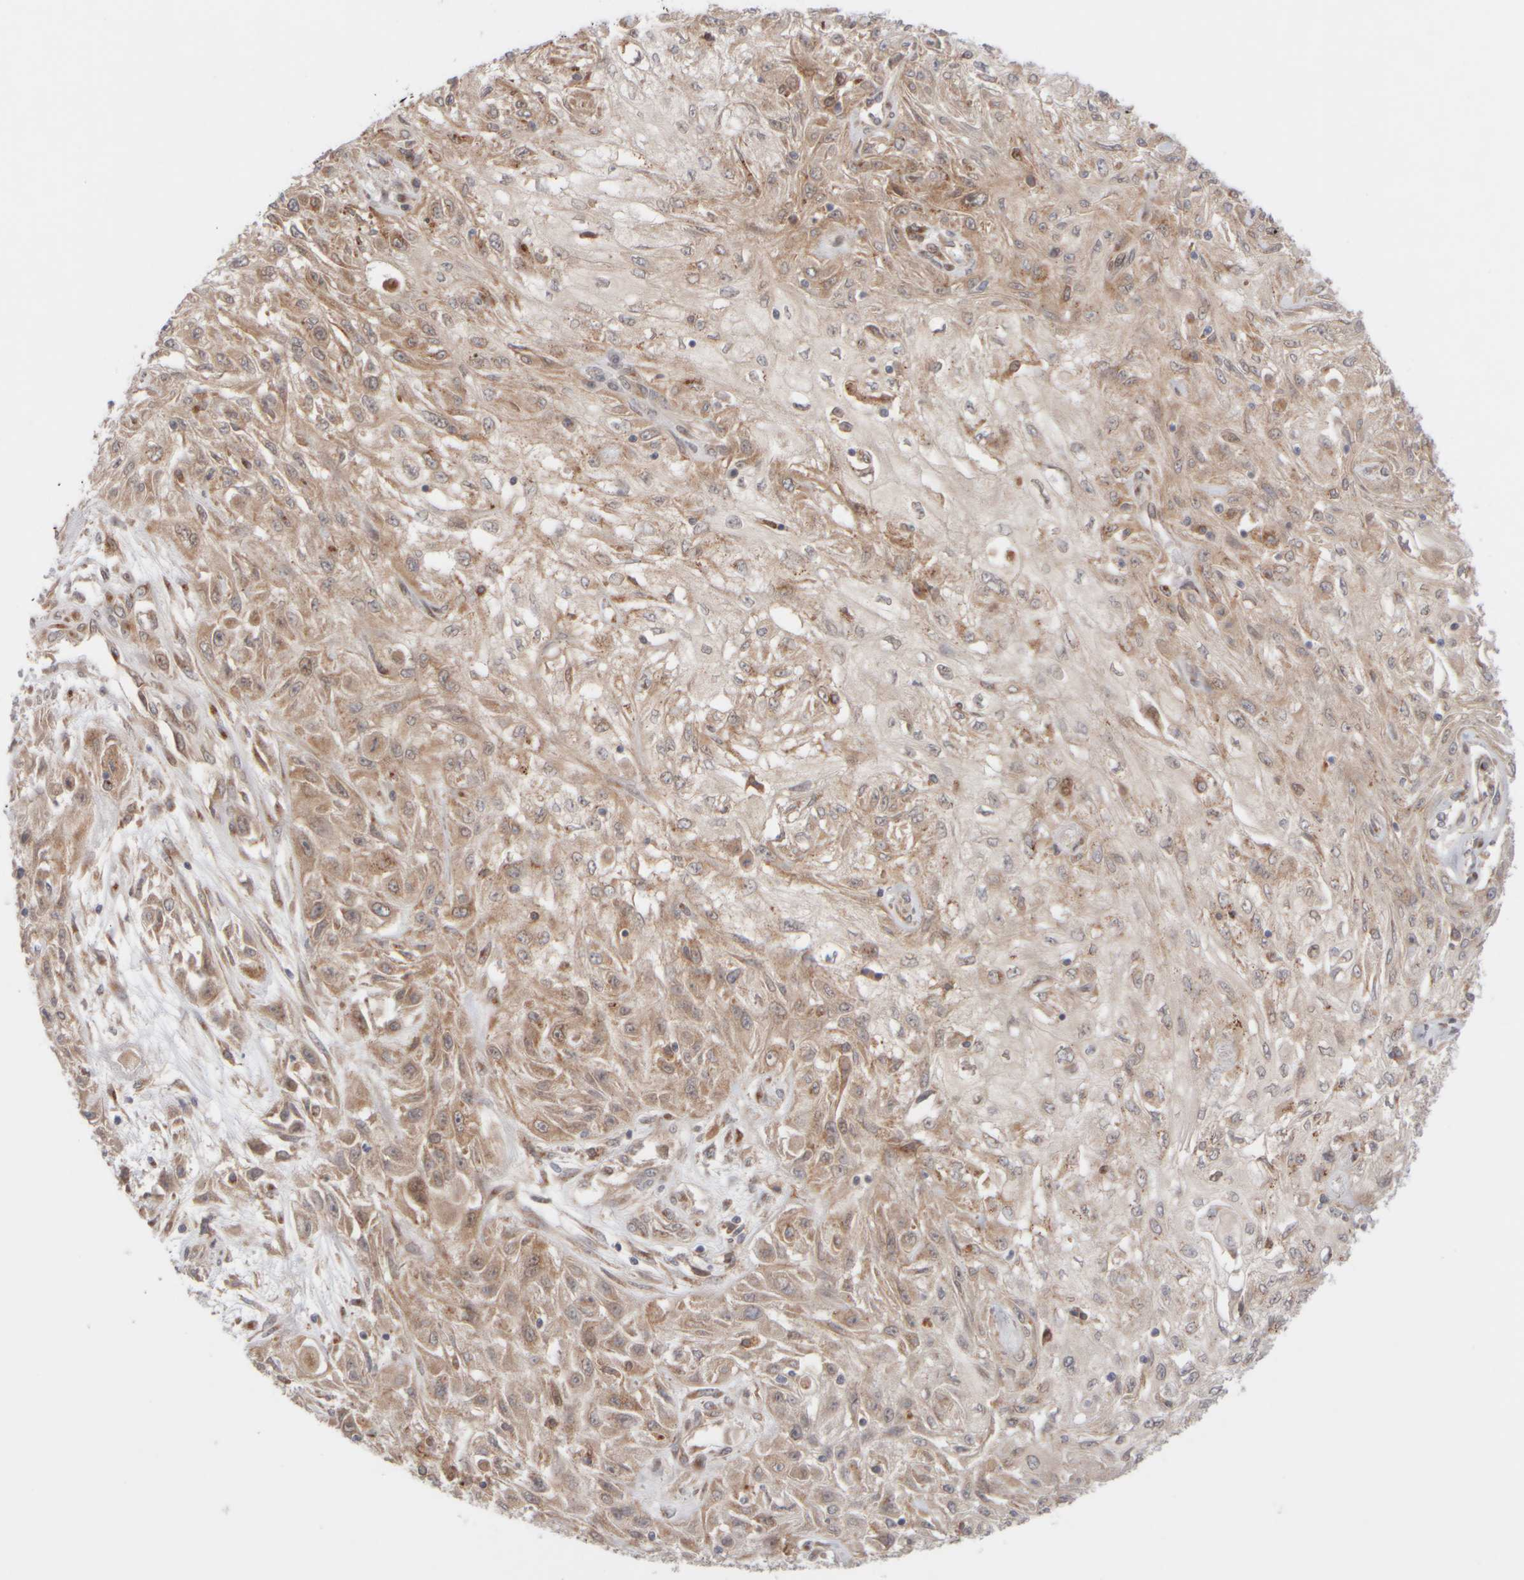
{"staining": {"intensity": "weak", "quantity": ">75%", "location": "cytoplasmic/membranous"}, "tissue": "skin cancer", "cell_type": "Tumor cells", "image_type": "cancer", "snomed": [{"axis": "morphology", "description": "Squamous cell carcinoma, NOS"}, {"axis": "morphology", "description": "Squamous cell carcinoma, metastatic, NOS"}, {"axis": "topography", "description": "Skin"}, {"axis": "topography", "description": "Lymph node"}], "caption": "Protein staining demonstrates weak cytoplasmic/membranous positivity in approximately >75% of tumor cells in skin cancer. (Stains: DAB (3,3'-diaminobenzidine) in brown, nuclei in blue, Microscopy: brightfield microscopy at high magnification).", "gene": "GCN1", "patient": {"sex": "male", "age": 75}}